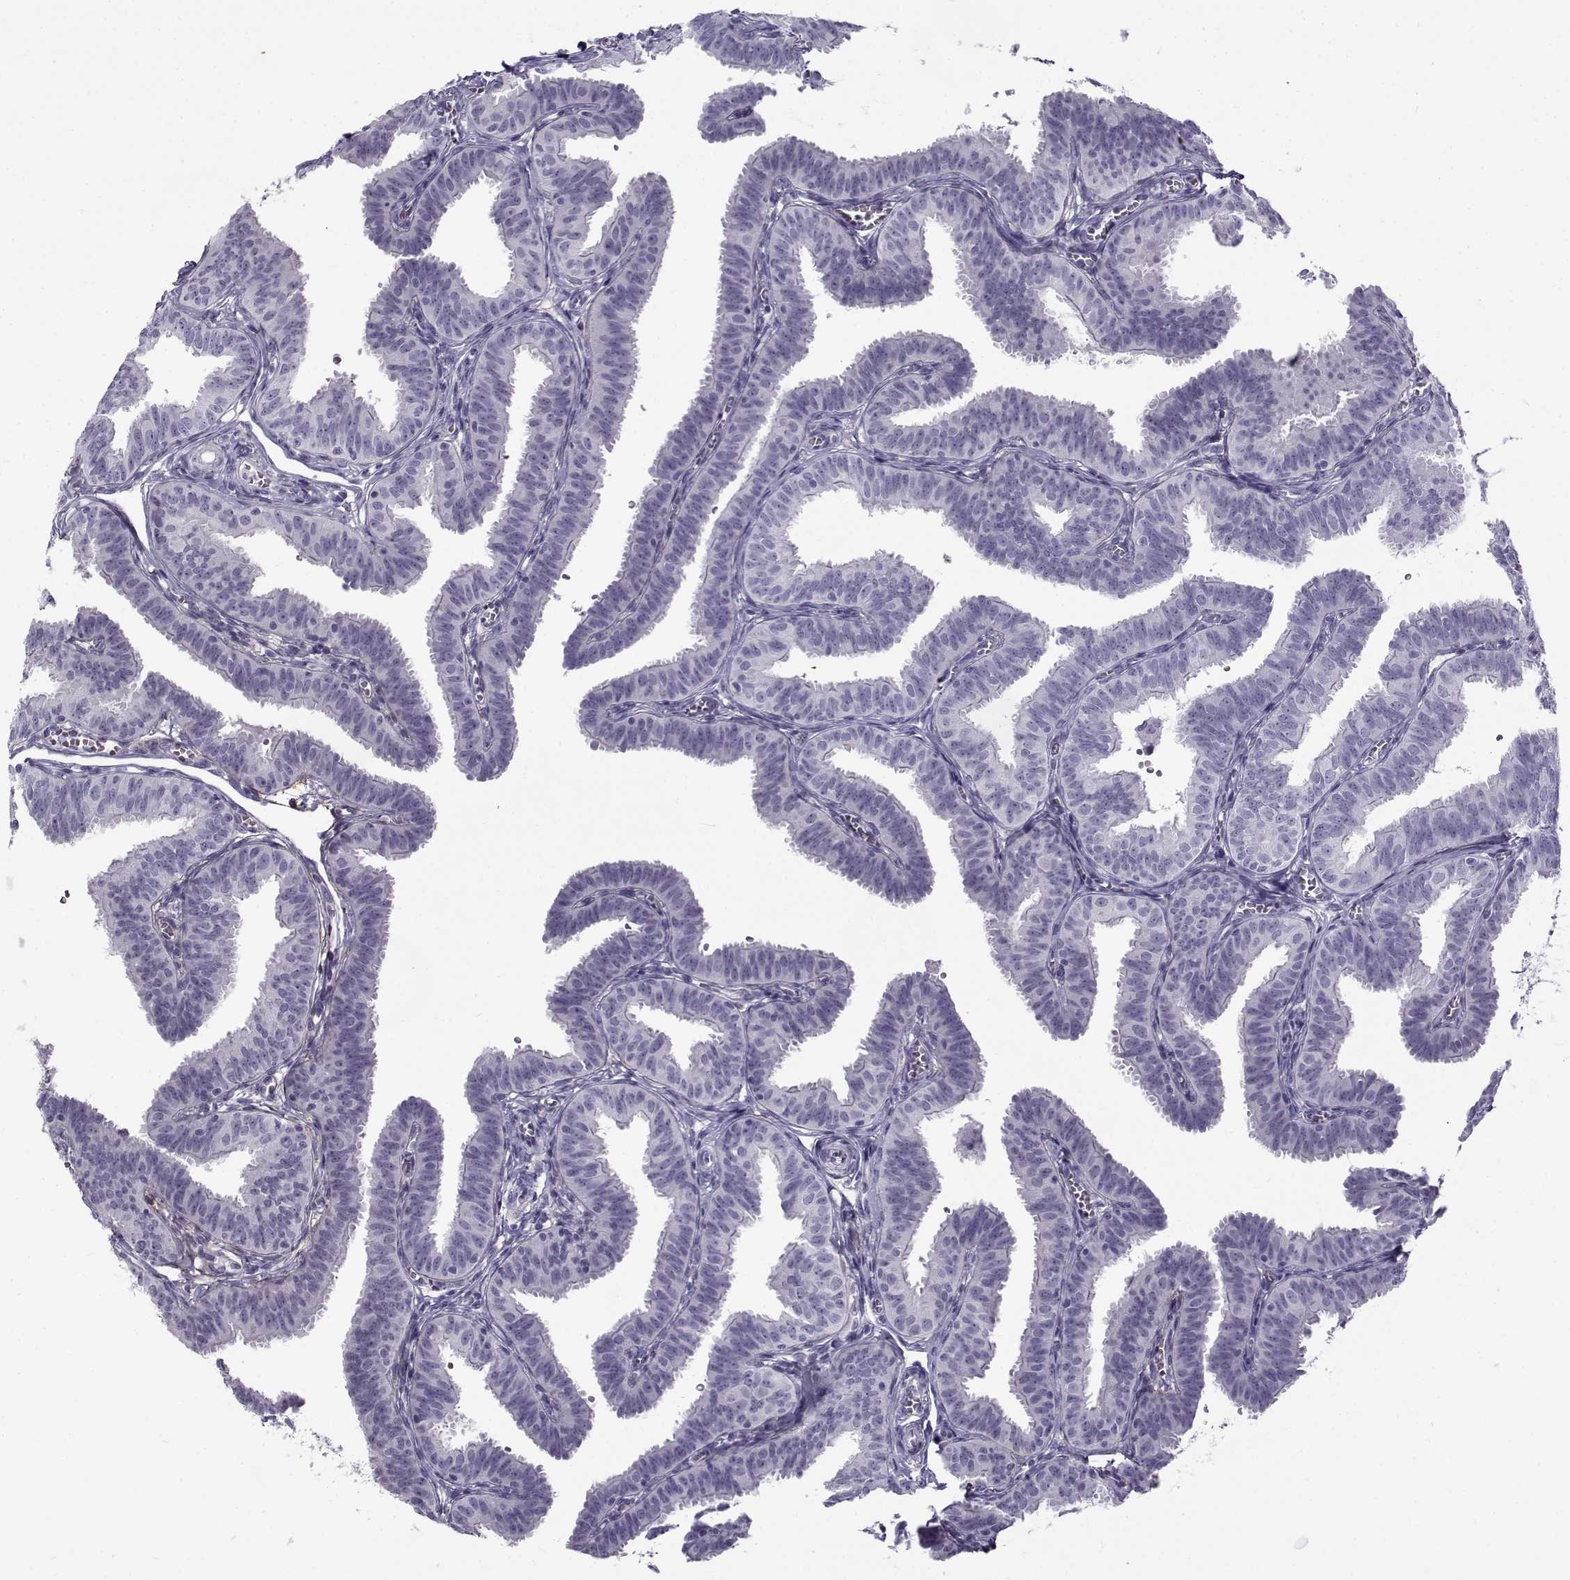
{"staining": {"intensity": "negative", "quantity": "none", "location": "none"}, "tissue": "fallopian tube", "cell_type": "Glandular cells", "image_type": "normal", "snomed": [{"axis": "morphology", "description": "Normal tissue, NOS"}, {"axis": "topography", "description": "Fallopian tube"}], "caption": "Protein analysis of benign fallopian tube reveals no significant positivity in glandular cells.", "gene": "GTSF1L", "patient": {"sex": "female", "age": 25}}